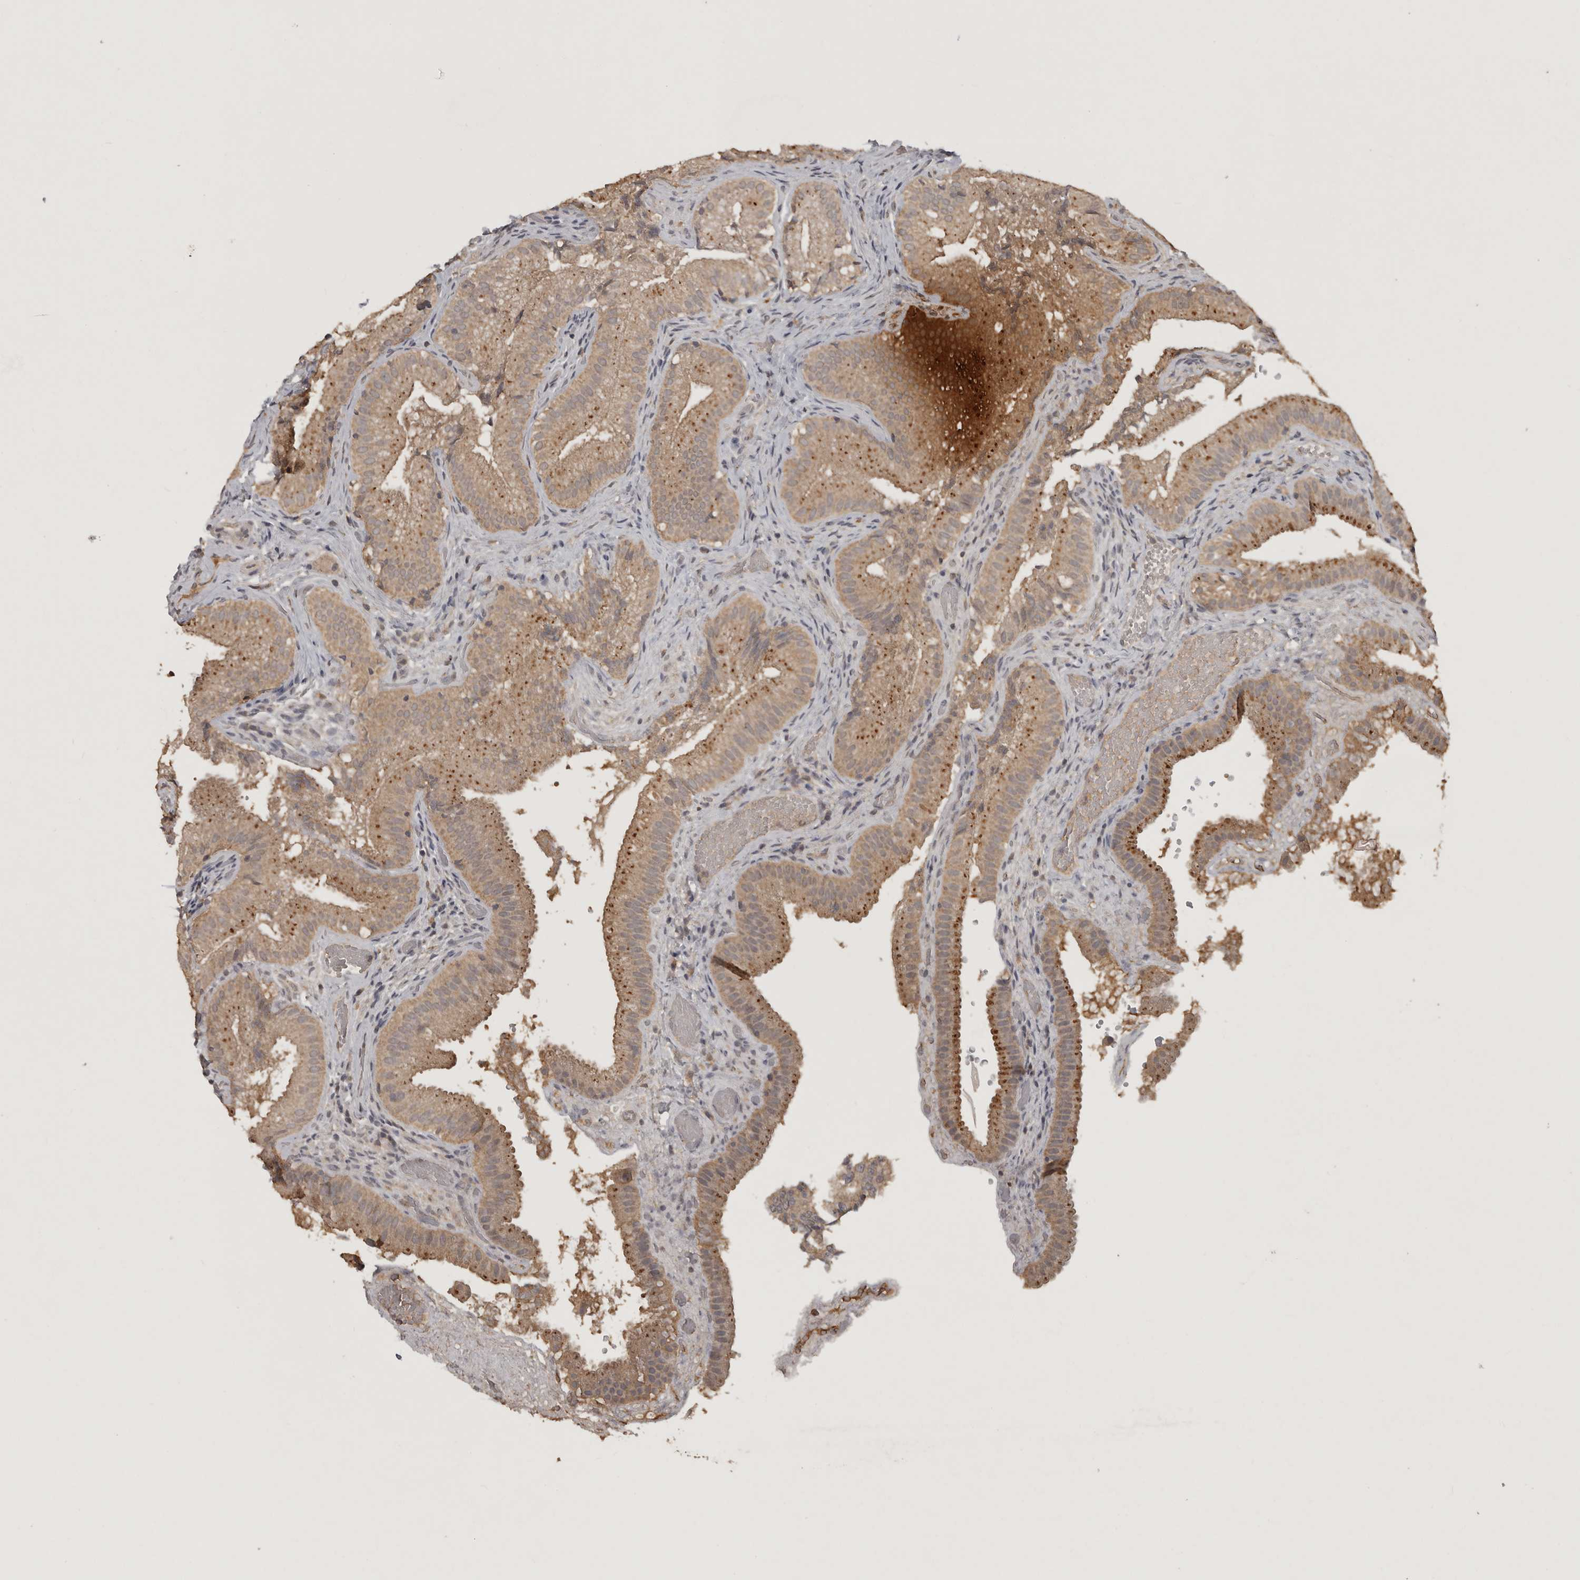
{"staining": {"intensity": "moderate", "quantity": ">75%", "location": "cytoplasmic/membranous"}, "tissue": "gallbladder", "cell_type": "Glandular cells", "image_type": "normal", "snomed": [{"axis": "morphology", "description": "Normal tissue, NOS"}, {"axis": "topography", "description": "Gallbladder"}], "caption": "Gallbladder stained with a brown dye exhibits moderate cytoplasmic/membranous positive expression in approximately >75% of glandular cells.", "gene": "ADAMTS4", "patient": {"sex": "female", "age": 30}}